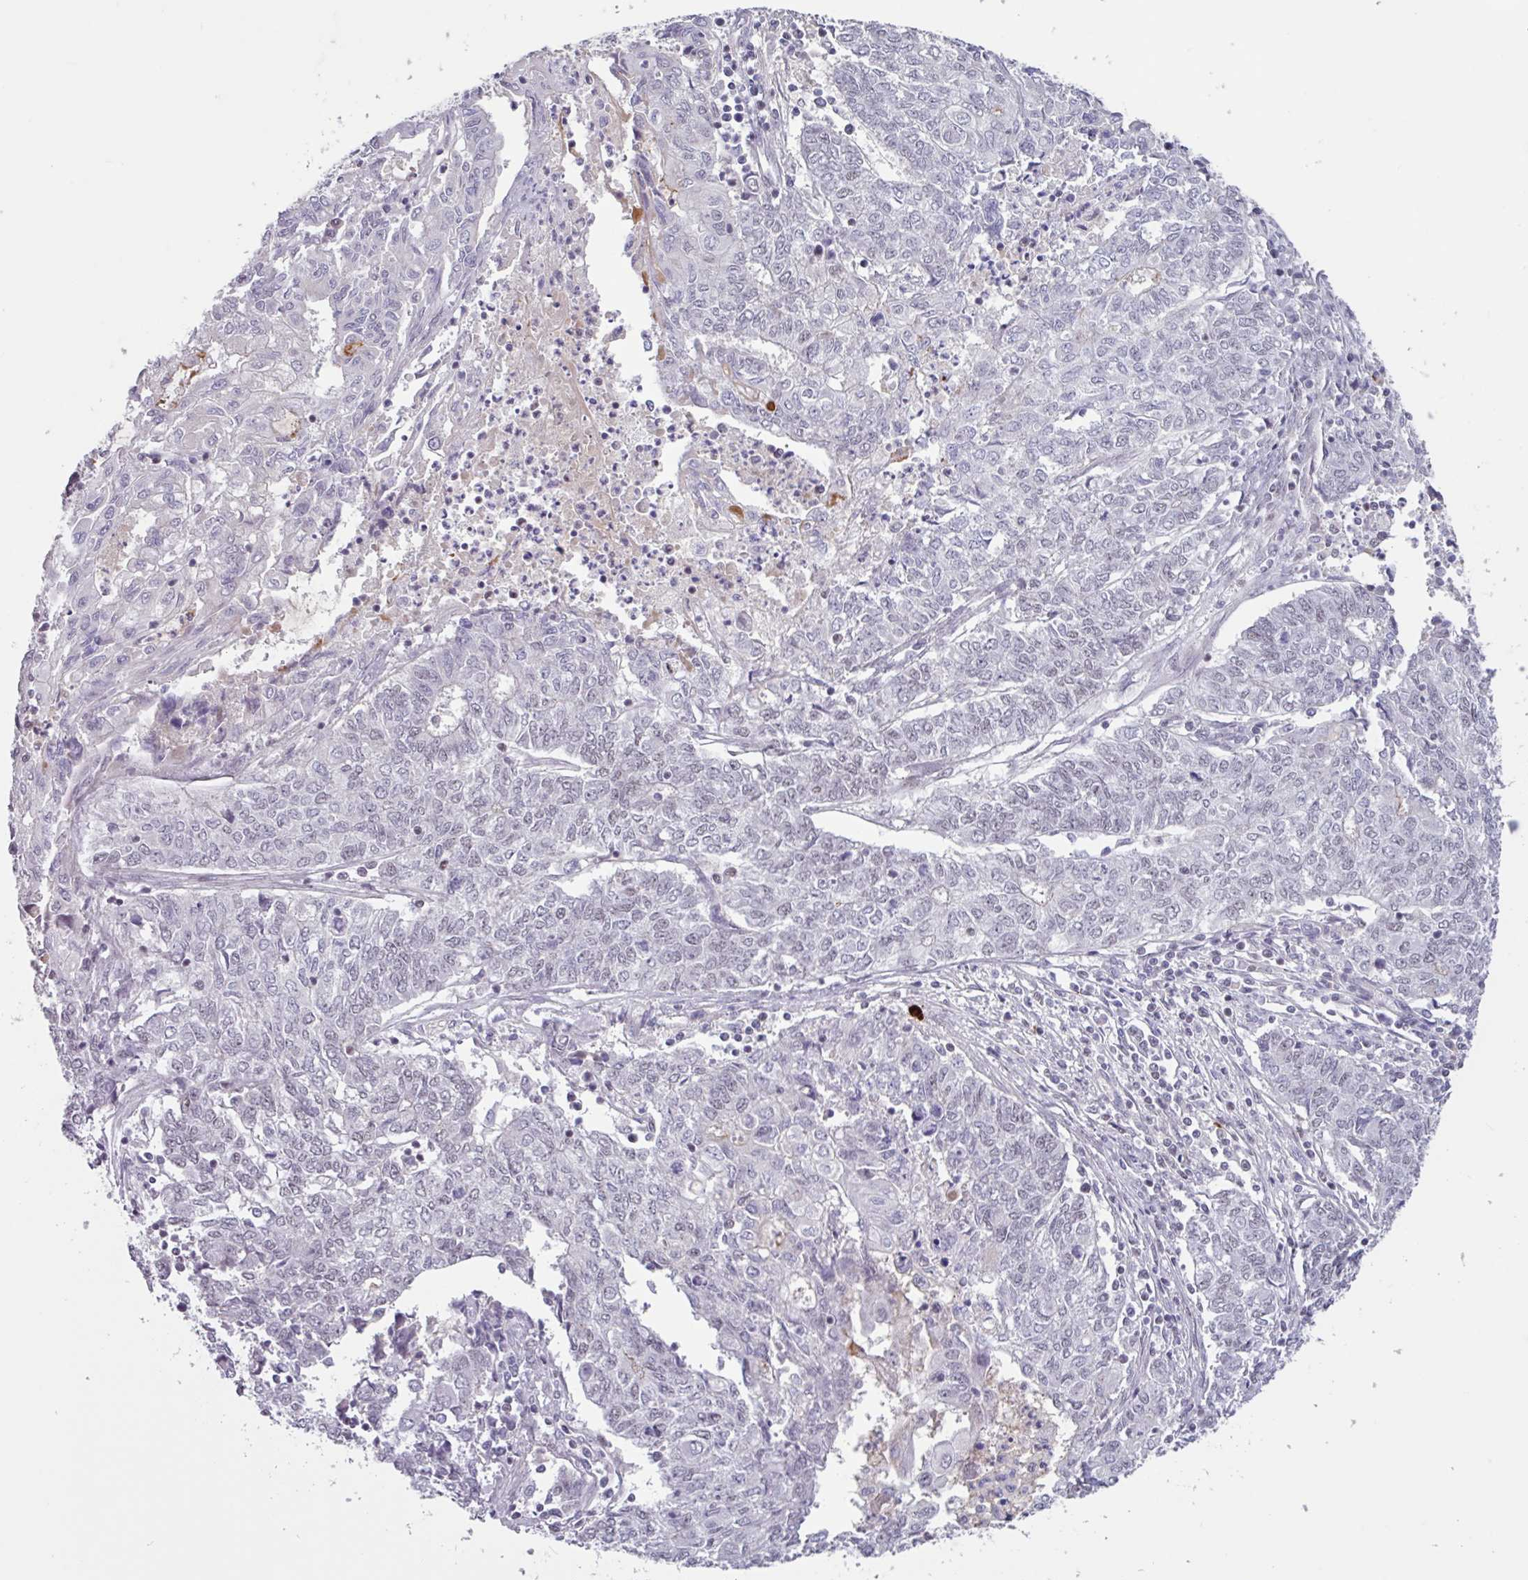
{"staining": {"intensity": "negative", "quantity": "none", "location": "none"}, "tissue": "endometrial cancer", "cell_type": "Tumor cells", "image_type": "cancer", "snomed": [{"axis": "morphology", "description": "Adenocarcinoma, NOS"}, {"axis": "topography", "description": "Endometrium"}], "caption": "High magnification brightfield microscopy of endometrial cancer stained with DAB (3,3'-diaminobenzidine) (brown) and counterstained with hematoxylin (blue): tumor cells show no significant positivity.", "gene": "ZNF575", "patient": {"sex": "female", "age": 54}}